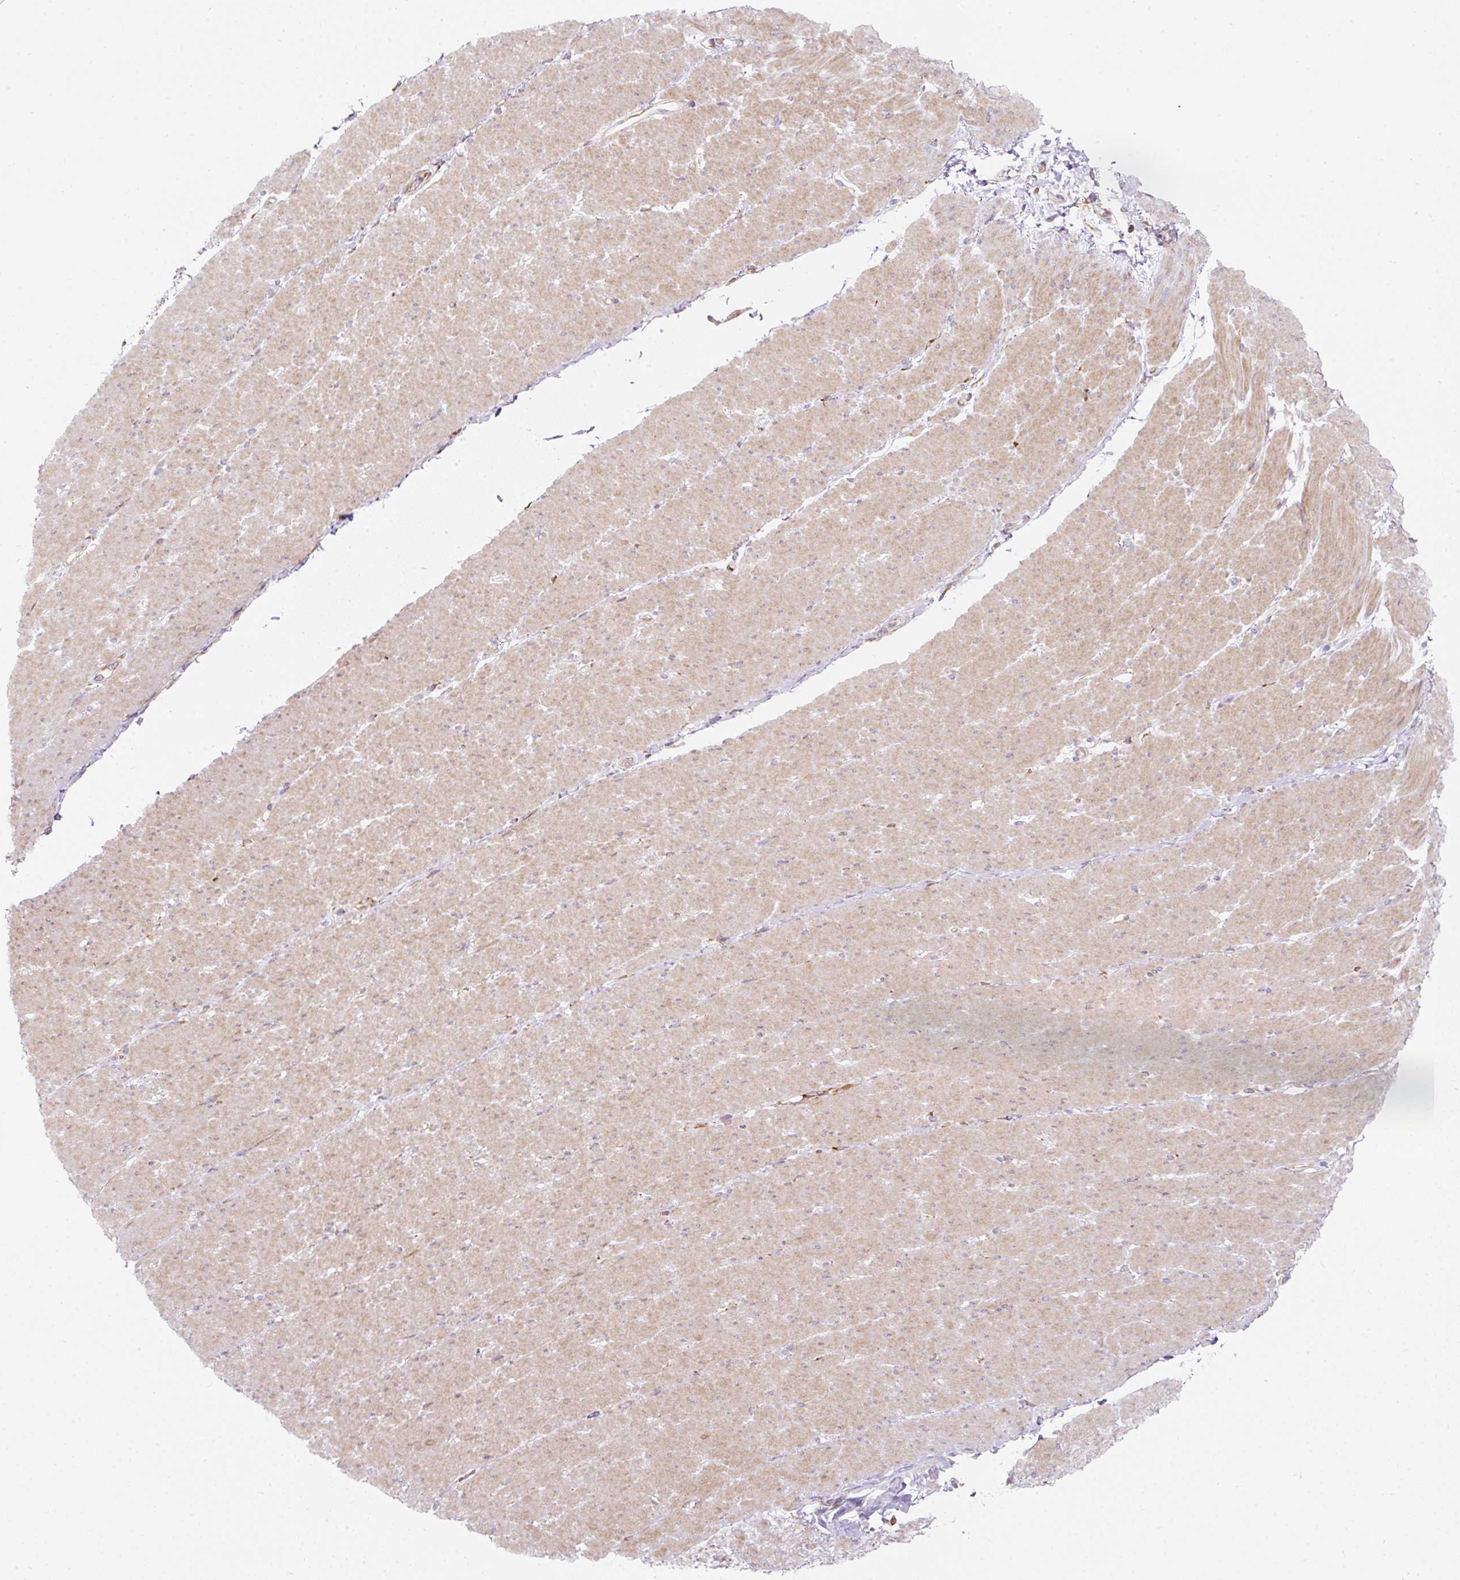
{"staining": {"intensity": "moderate", "quantity": "25%-75%", "location": "cytoplasmic/membranous"}, "tissue": "smooth muscle", "cell_type": "Smooth muscle cells", "image_type": "normal", "snomed": [{"axis": "morphology", "description": "Normal tissue, NOS"}, {"axis": "topography", "description": "Smooth muscle"}, {"axis": "topography", "description": "Rectum"}], "caption": "Immunohistochemistry (IHC) histopathology image of benign smooth muscle stained for a protein (brown), which shows medium levels of moderate cytoplasmic/membranous expression in approximately 25%-75% of smooth muscle cells.", "gene": "ERAP2", "patient": {"sex": "male", "age": 53}}